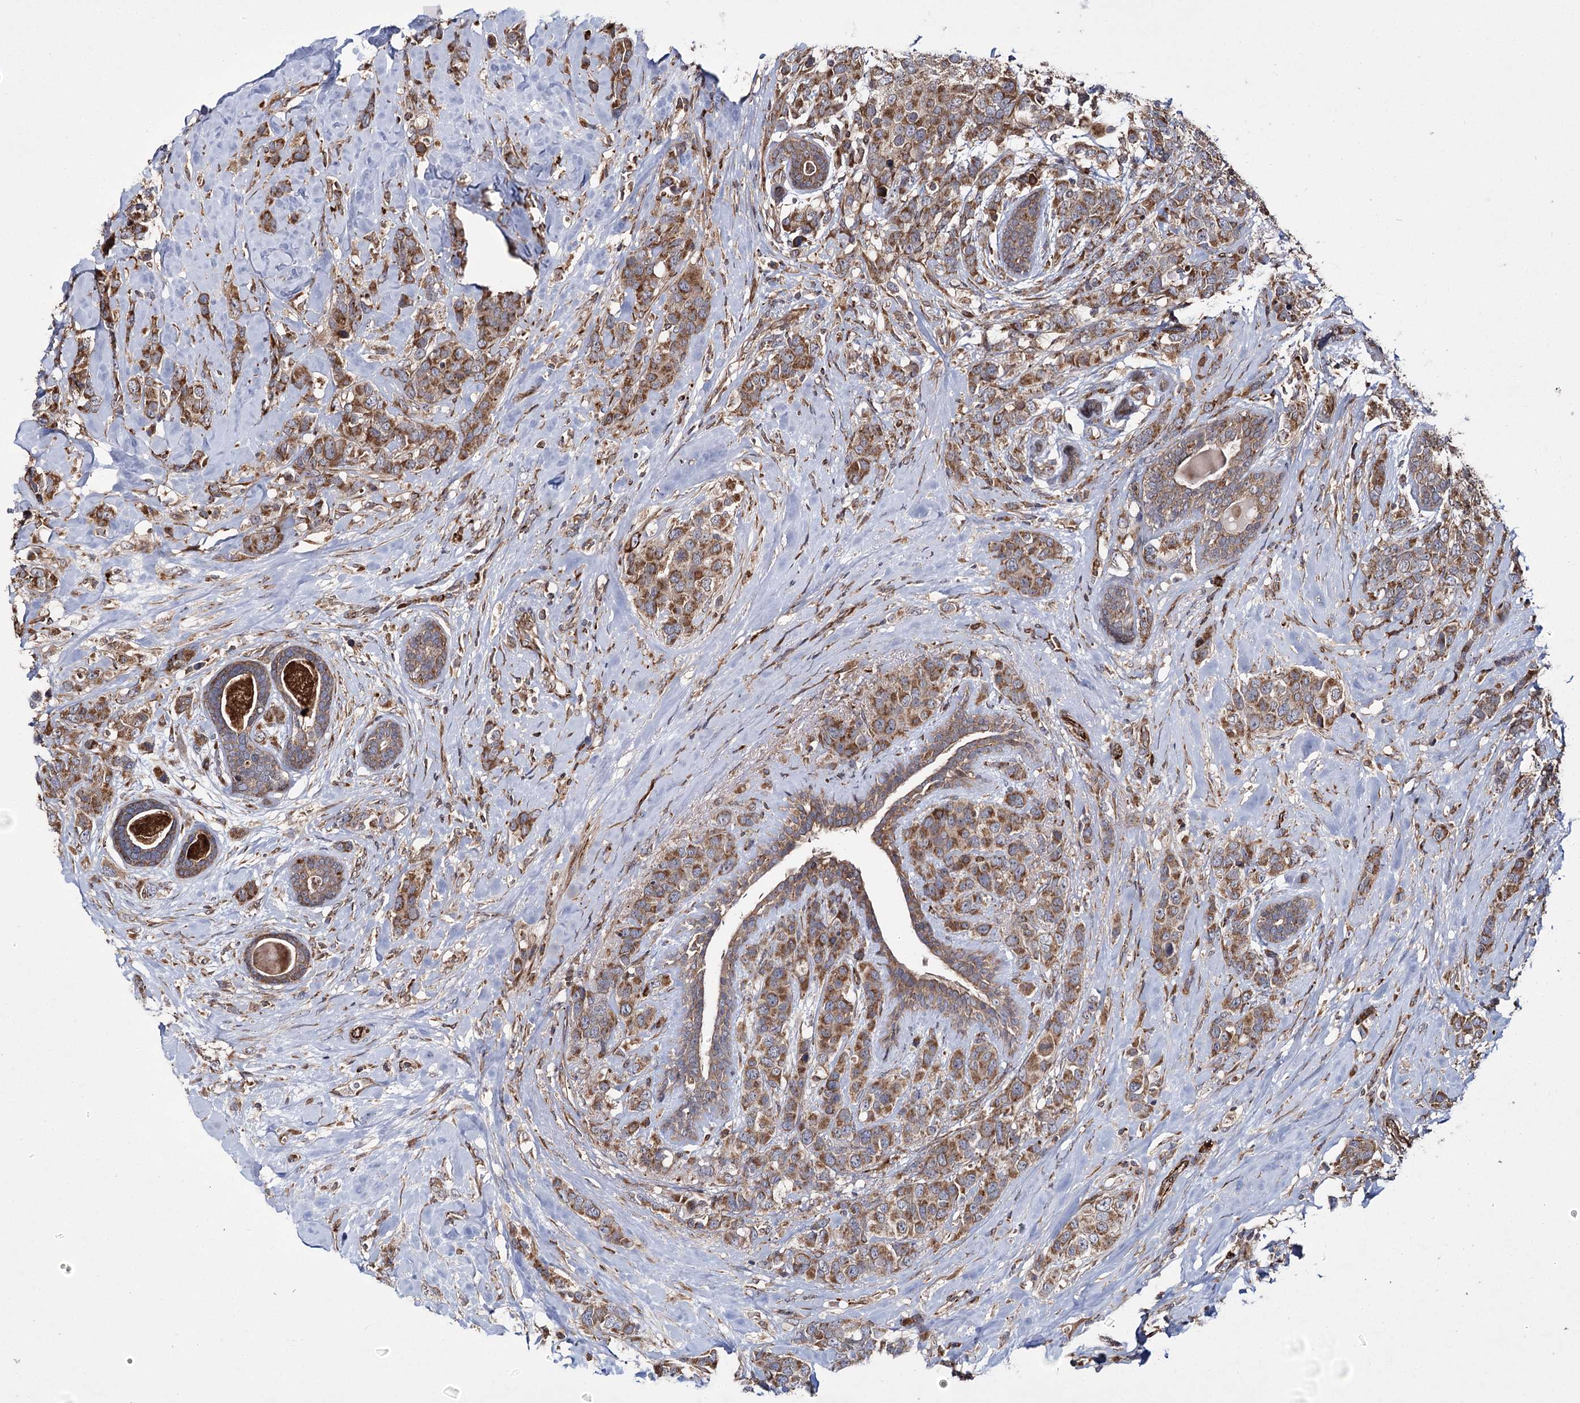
{"staining": {"intensity": "moderate", "quantity": ">75%", "location": "cytoplasmic/membranous"}, "tissue": "breast cancer", "cell_type": "Tumor cells", "image_type": "cancer", "snomed": [{"axis": "morphology", "description": "Lobular carcinoma"}, {"axis": "topography", "description": "Breast"}], "caption": "Tumor cells exhibit medium levels of moderate cytoplasmic/membranous positivity in about >75% of cells in breast cancer (lobular carcinoma).", "gene": "HECTD2", "patient": {"sex": "female", "age": 59}}